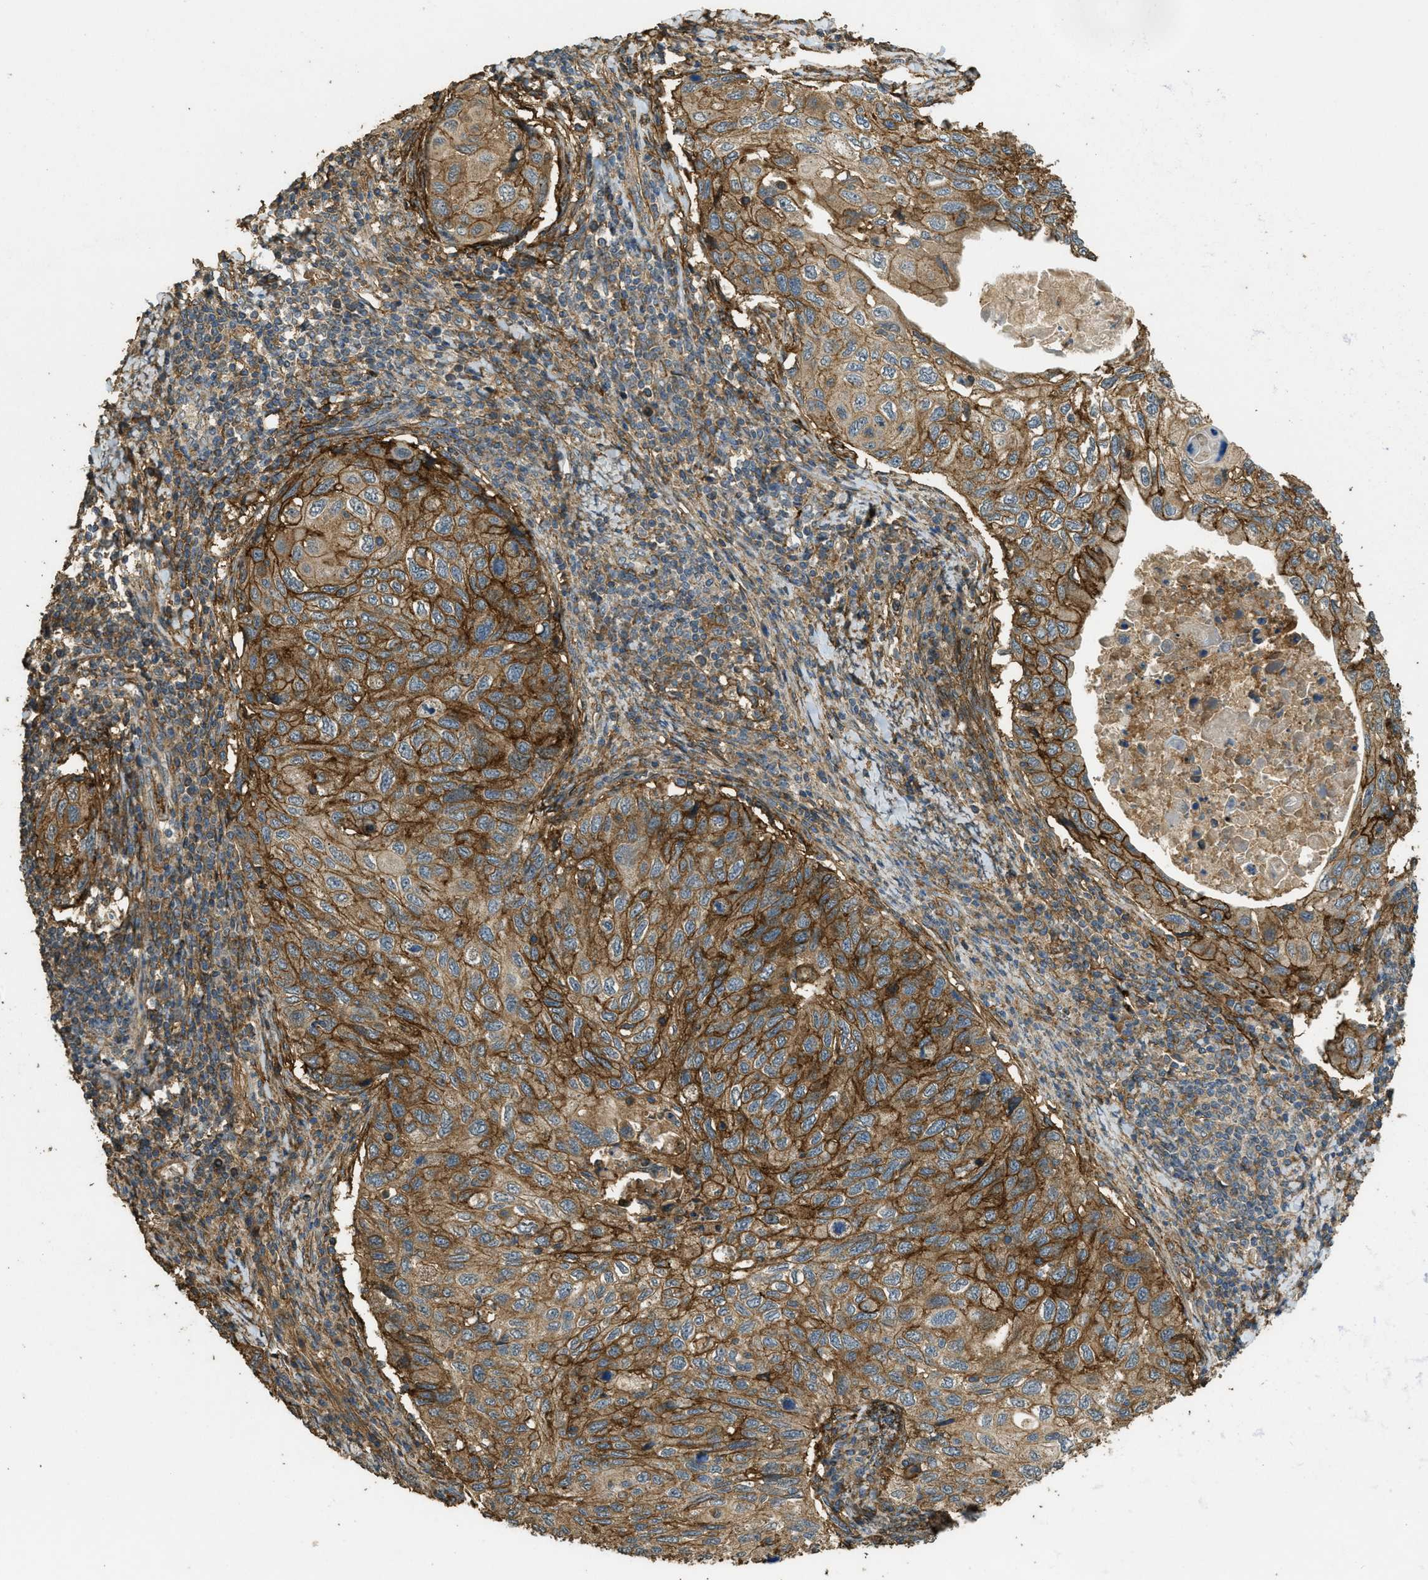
{"staining": {"intensity": "strong", "quantity": ">75%", "location": "cytoplasmic/membranous"}, "tissue": "cervical cancer", "cell_type": "Tumor cells", "image_type": "cancer", "snomed": [{"axis": "morphology", "description": "Squamous cell carcinoma, NOS"}, {"axis": "topography", "description": "Cervix"}], "caption": "Approximately >75% of tumor cells in squamous cell carcinoma (cervical) demonstrate strong cytoplasmic/membranous protein expression as visualized by brown immunohistochemical staining.", "gene": "CD276", "patient": {"sex": "female", "age": 70}}